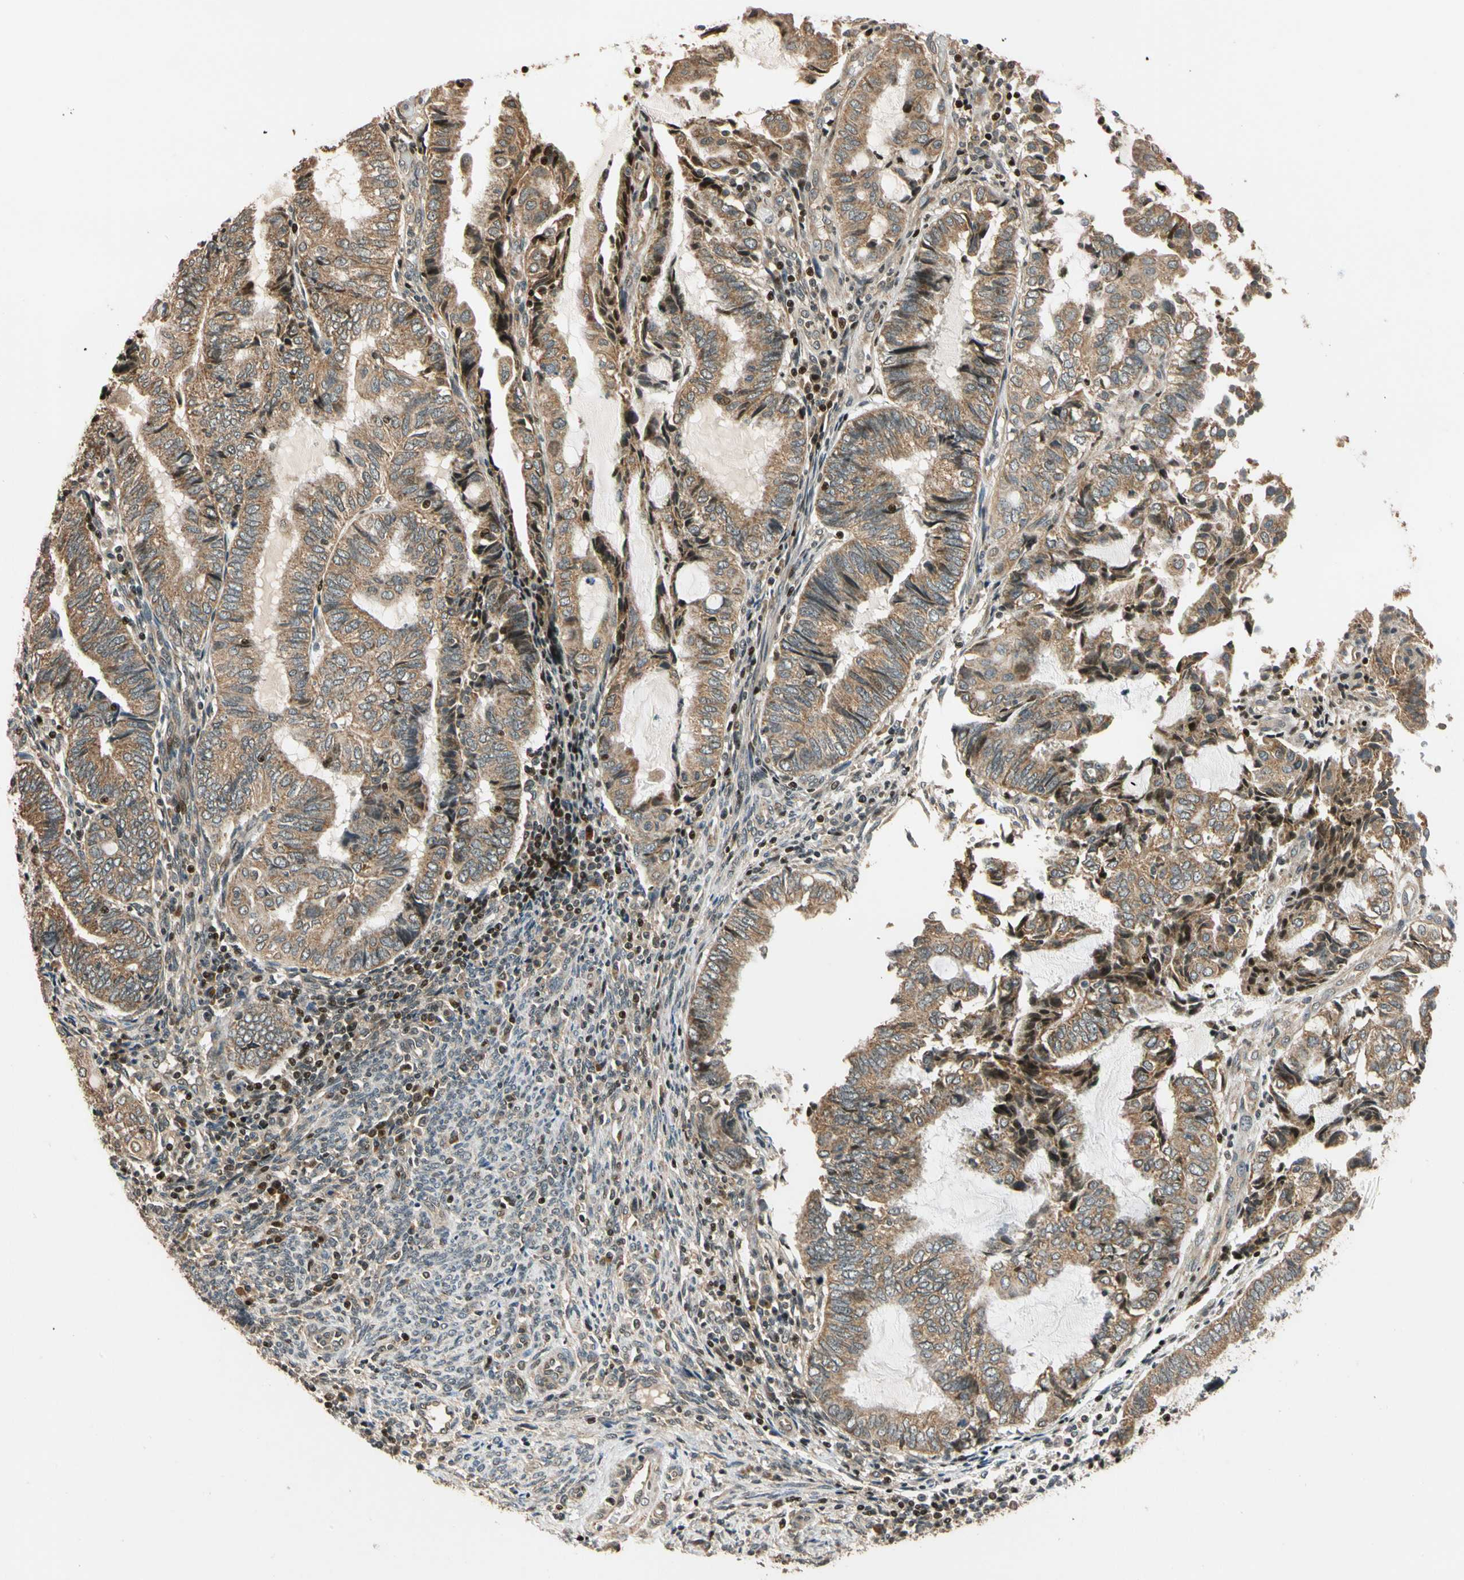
{"staining": {"intensity": "moderate", "quantity": ">75%", "location": "cytoplasmic/membranous"}, "tissue": "endometrial cancer", "cell_type": "Tumor cells", "image_type": "cancer", "snomed": [{"axis": "morphology", "description": "Adenocarcinoma, NOS"}, {"axis": "topography", "description": "Uterus"}, {"axis": "topography", "description": "Endometrium"}], "caption": "Endometrial cancer stained with immunohistochemistry (IHC) shows moderate cytoplasmic/membranous staining in approximately >75% of tumor cells.", "gene": "HECW1", "patient": {"sex": "female", "age": 70}}